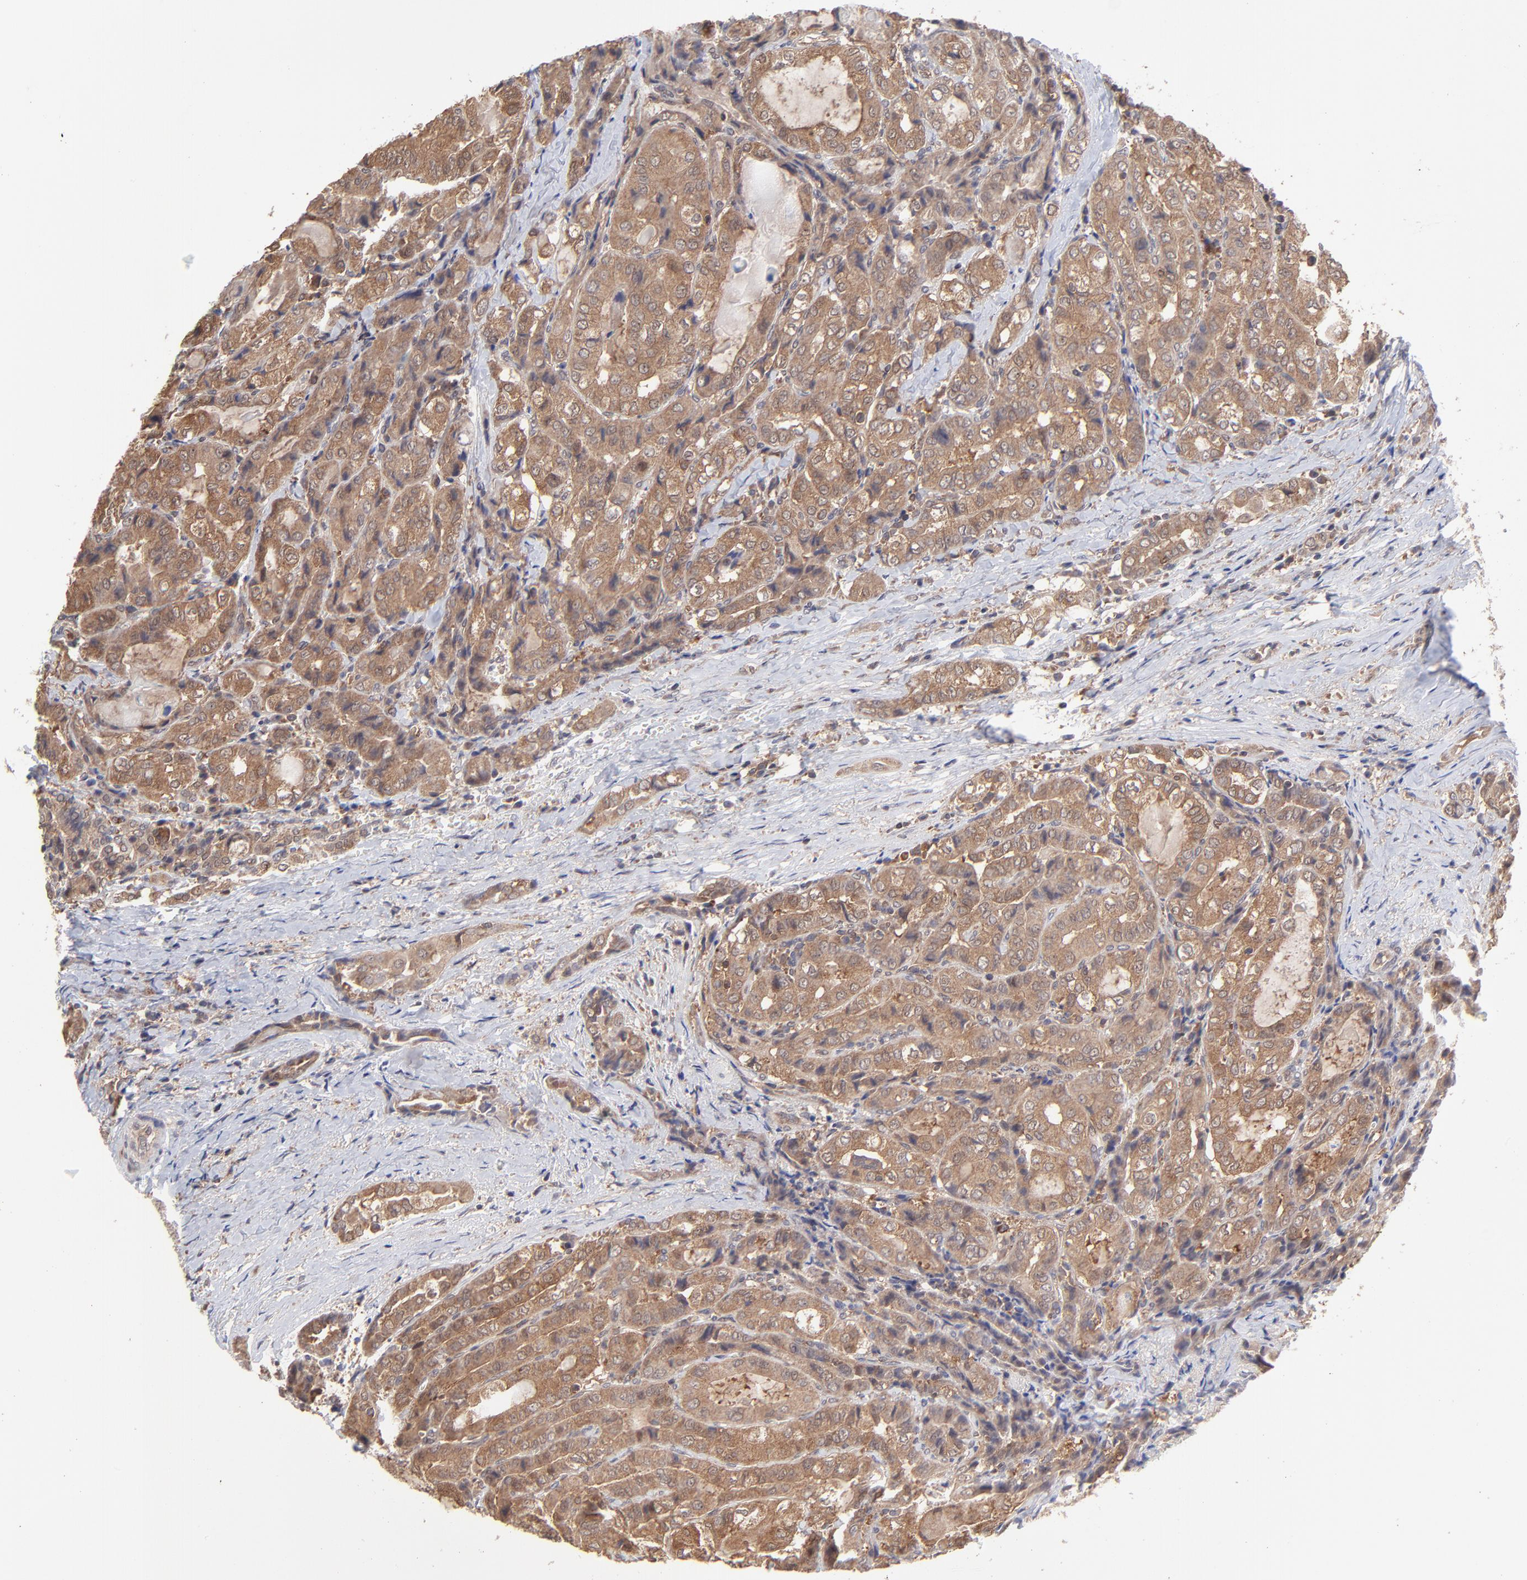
{"staining": {"intensity": "moderate", "quantity": ">75%", "location": "cytoplasmic/membranous"}, "tissue": "thyroid cancer", "cell_type": "Tumor cells", "image_type": "cancer", "snomed": [{"axis": "morphology", "description": "Papillary adenocarcinoma, NOS"}, {"axis": "topography", "description": "Thyroid gland"}], "caption": "Thyroid cancer stained for a protein displays moderate cytoplasmic/membranous positivity in tumor cells.", "gene": "GART", "patient": {"sex": "female", "age": 71}}